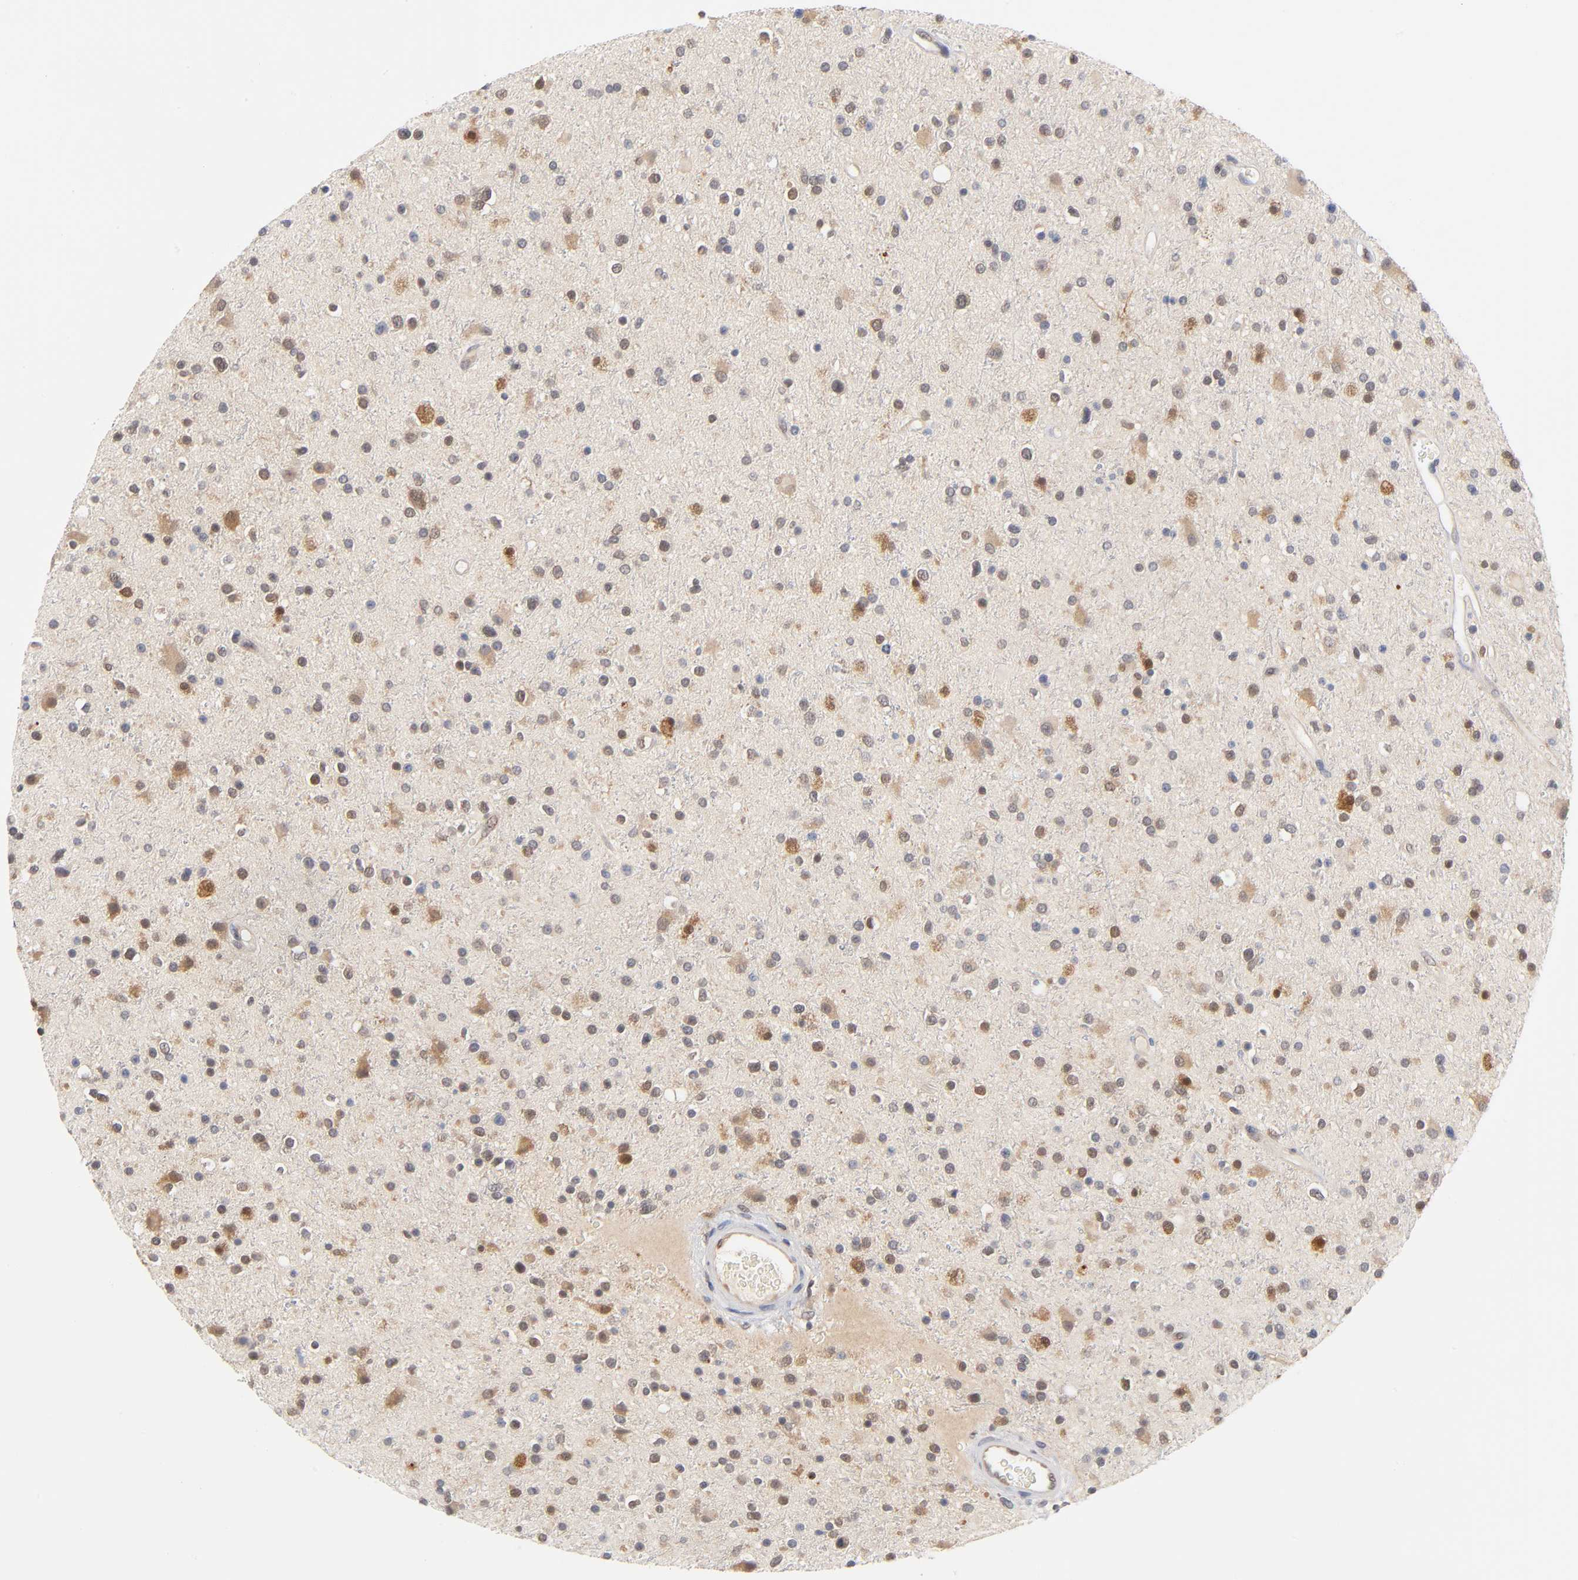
{"staining": {"intensity": "strong", "quantity": "<25%", "location": "cytoplasmic/membranous"}, "tissue": "glioma", "cell_type": "Tumor cells", "image_type": "cancer", "snomed": [{"axis": "morphology", "description": "Glioma, malignant, High grade"}, {"axis": "topography", "description": "Brain"}], "caption": "Immunohistochemical staining of human glioma shows medium levels of strong cytoplasmic/membranous protein positivity in approximately <25% of tumor cells. (DAB (3,3'-diaminobenzidine) = brown stain, brightfield microscopy at high magnification).", "gene": "DFFB", "patient": {"sex": "male", "age": 33}}